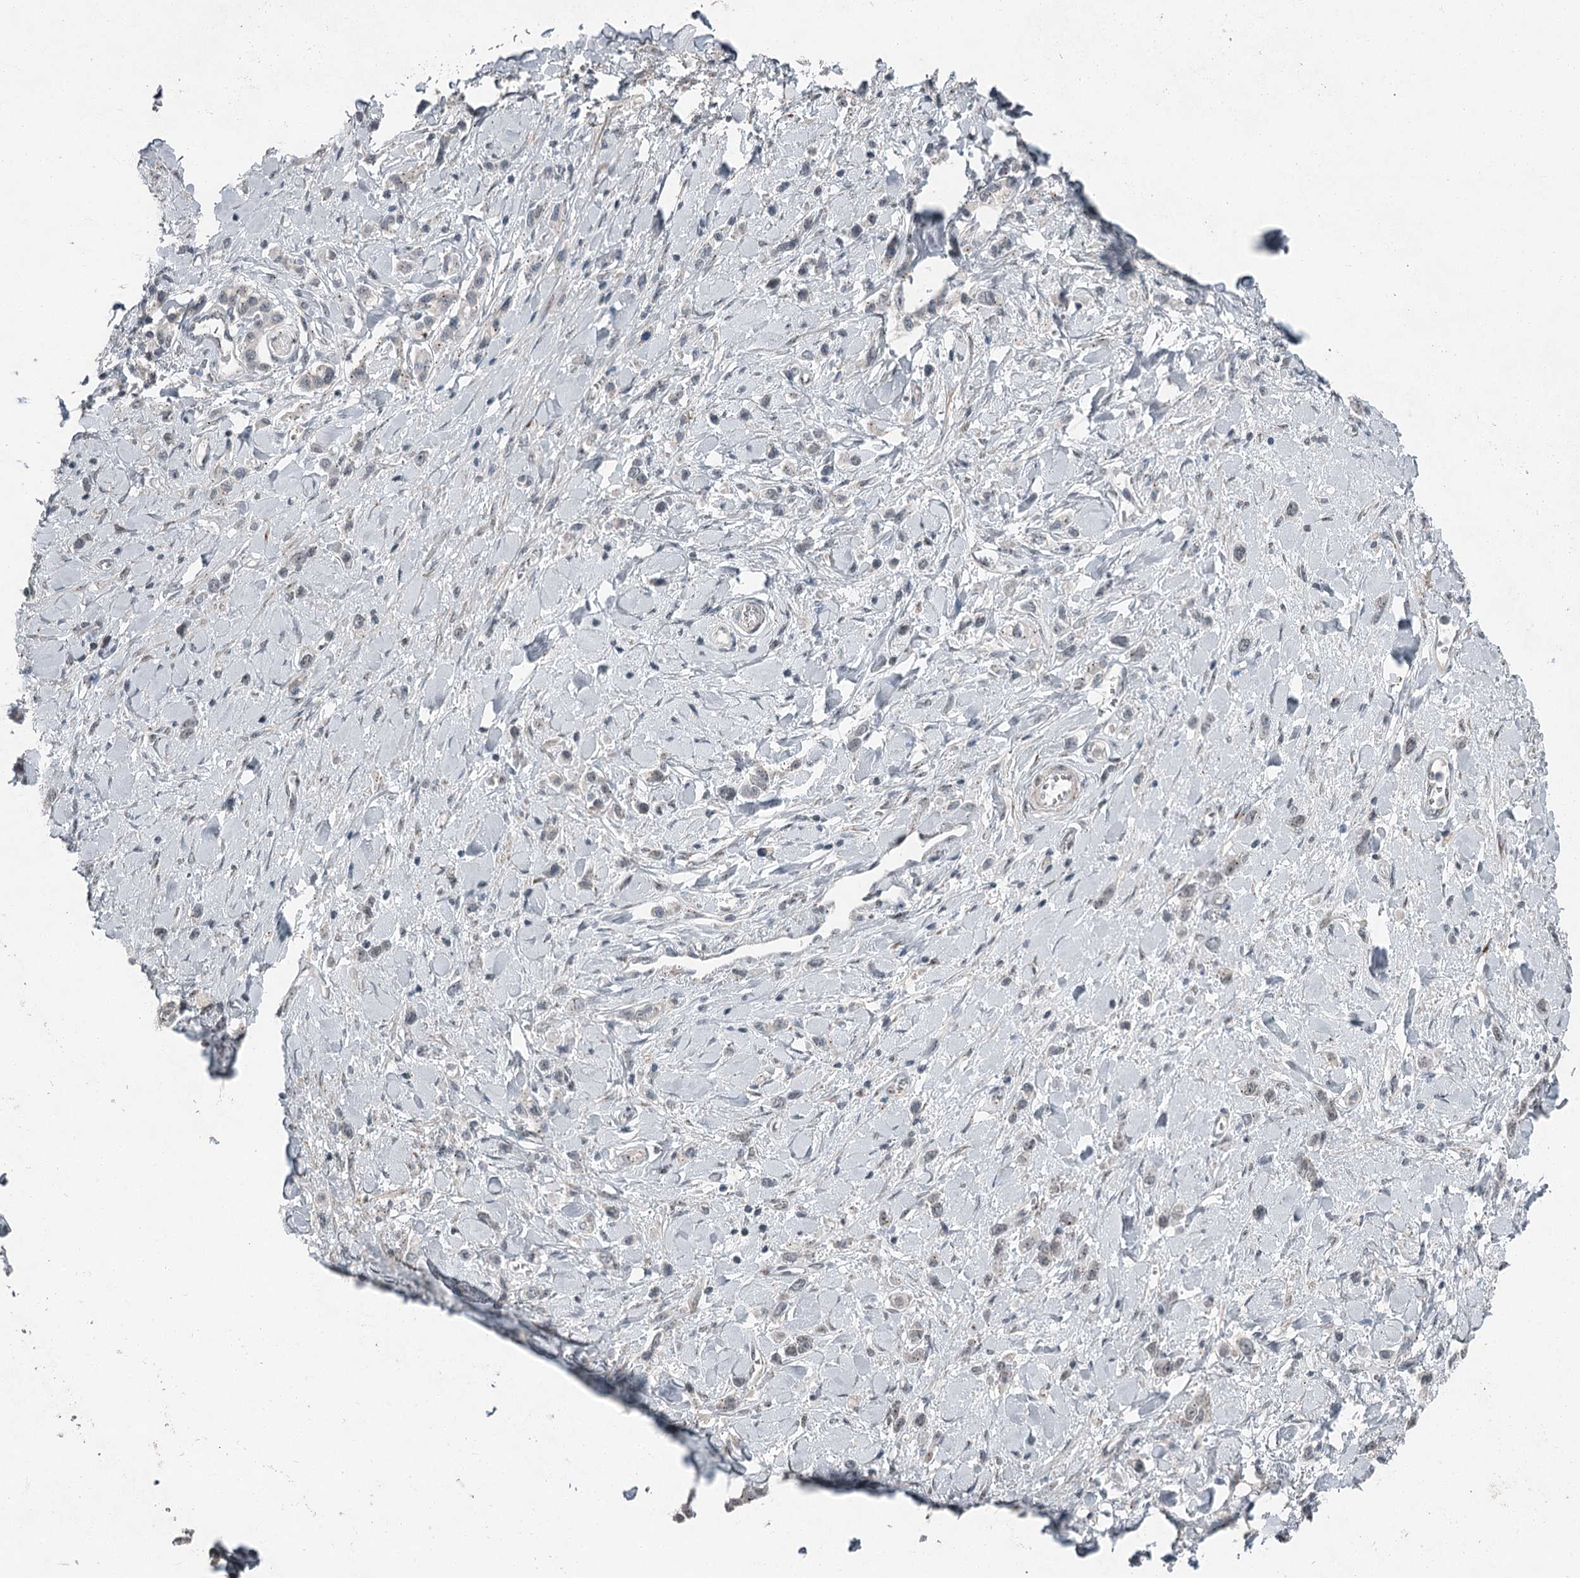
{"staining": {"intensity": "negative", "quantity": "none", "location": "none"}, "tissue": "stomach cancer", "cell_type": "Tumor cells", "image_type": "cancer", "snomed": [{"axis": "morphology", "description": "Normal tissue, NOS"}, {"axis": "morphology", "description": "Adenocarcinoma, NOS"}, {"axis": "topography", "description": "Stomach, upper"}, {"axis": "topography", "description": "Stomach"}], "caption": "The immunohistochemistry micrograph has no significant staining in tumor cells of adenocarcinoma (stomach) tissue. Nuclei are stained in blue.", "gene": "EXOSC1", "patient": {"sex": "female", "age": 65}}